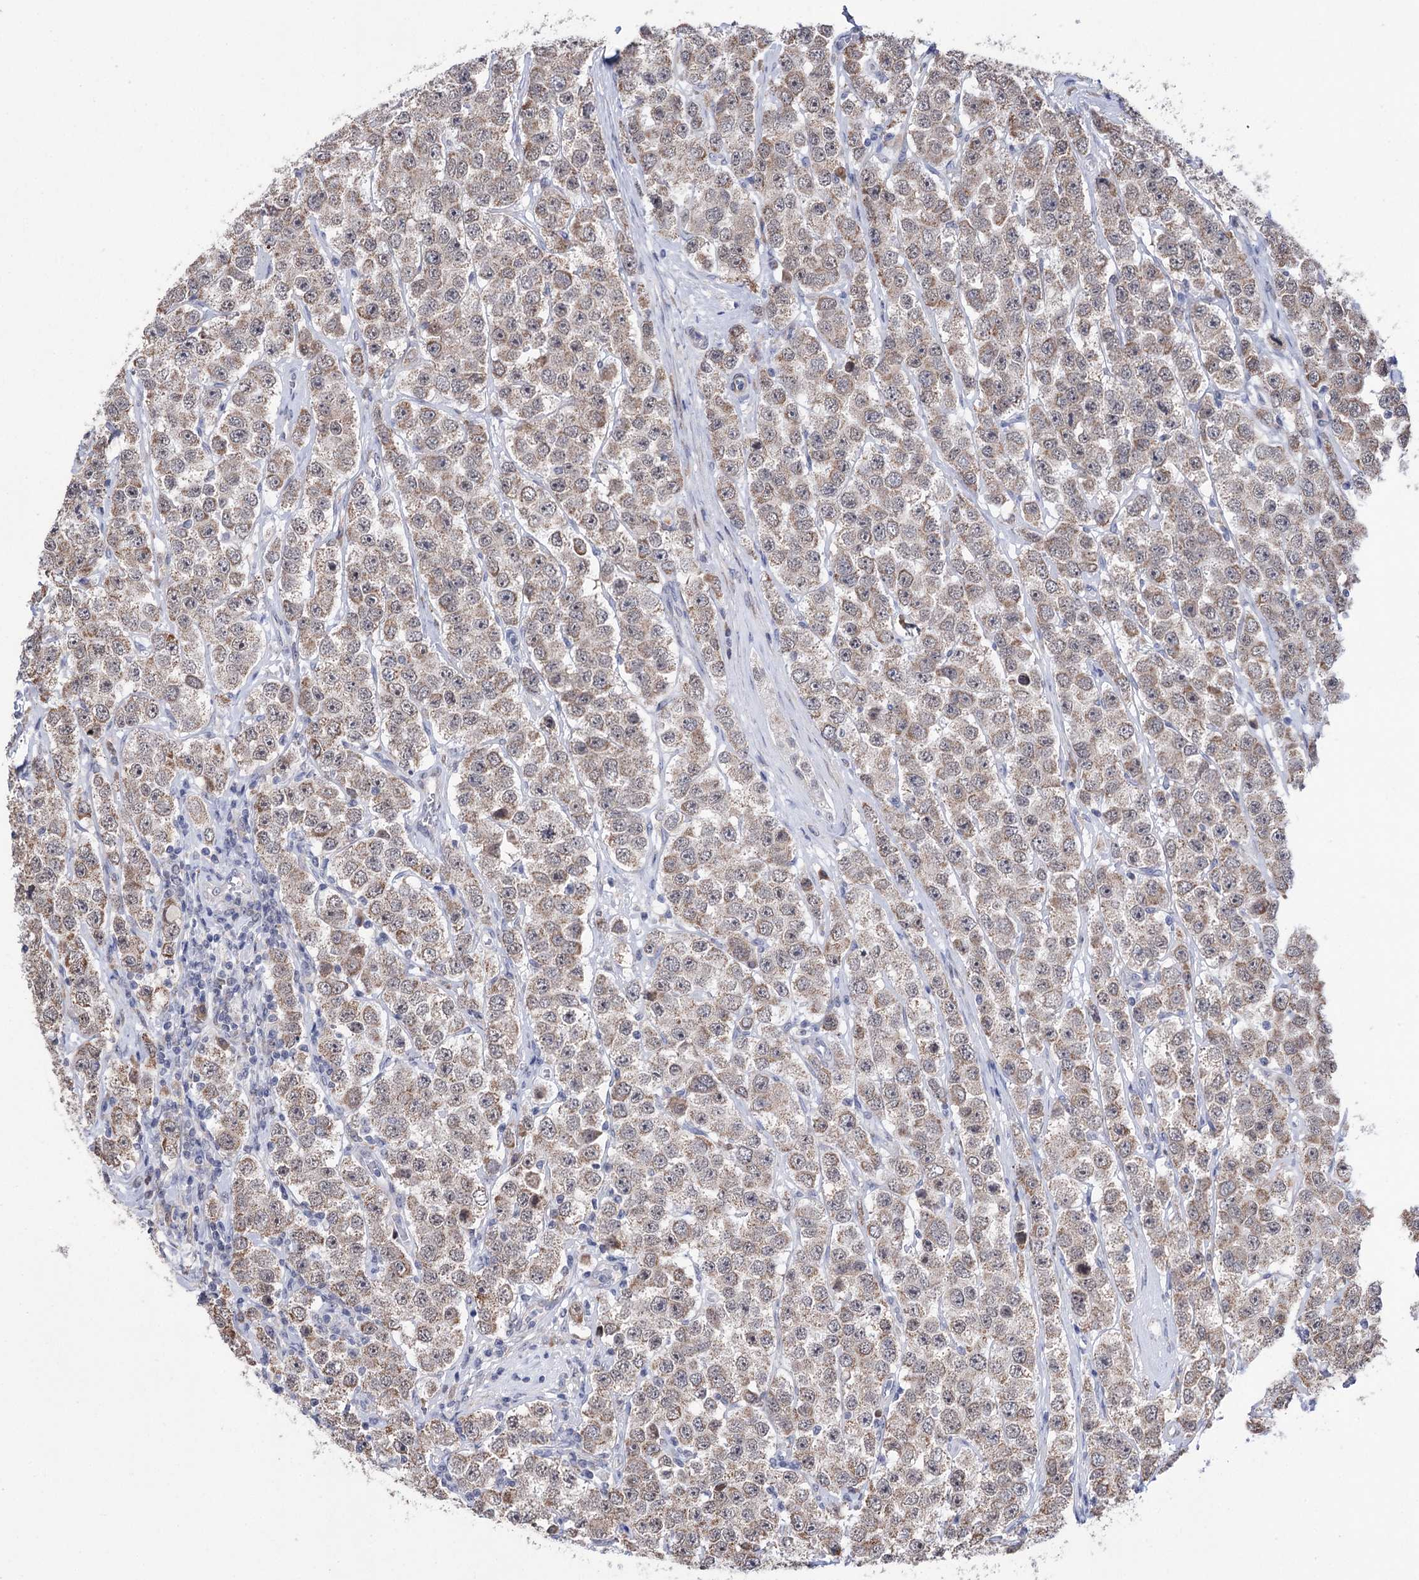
{"staining": {"intensity": "weak", "quantity": "<25%", "location": "cytoplasmic/membranous,nuclear"}, "tissue": "testis cancer", "cell_type": "Tumor cells", "image_type": "cancer", "snomed": [{"axis": "morphology", "description": "Seminoma, NOS"}, {"axis": "topography", "description": "Testis"}], "caption": "There is no significant positivity in tumor cells of seminoma (testis). Brightfield microscopy of IHC stained with DAB (3,3'-diaminobenzidine) (brown) and hematoxylin (blue), captured at high magnification.", "gene": "PPRC1", "patient": {"sex": "male", "age": 28}}